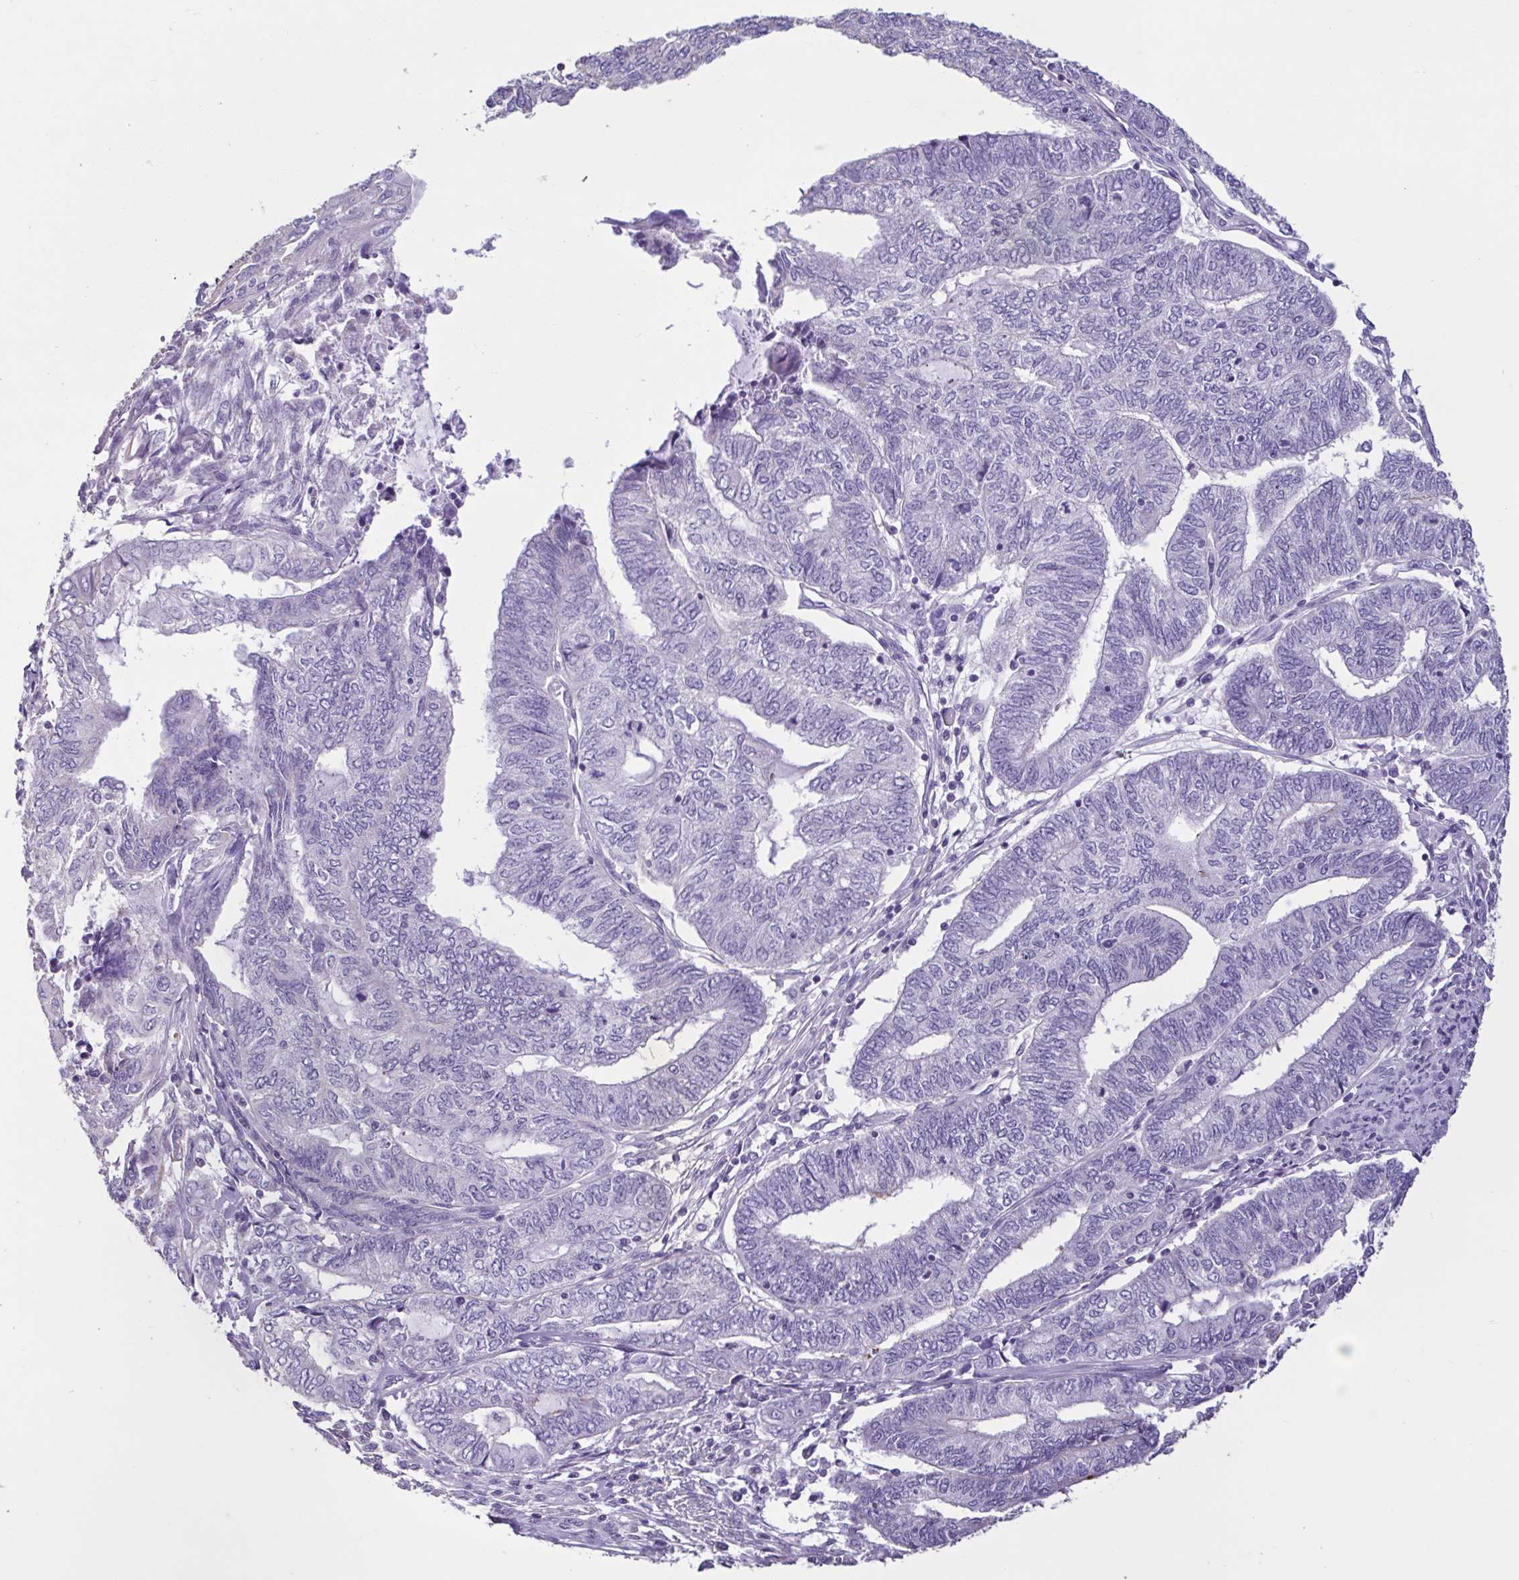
{"staining": {"intensity": "negative", "quantity": "none", "location": "none"}, "tissue": "endometrial cancer", "cell_type": "Tumor cells", "image_type": "cancer", "snomed": [{"axis": "morphology", "description": "Adenocarcinoma, NOS"}, {"axis": "topography", "description": "Uterus"}, {"axis": "topography", "description": "Endometrium"}], "caption": "Histopathology image shows no protein positivity in tumor cells of endometrial cancer tissue.", "gene": "PLA2G4E", "patient": {"sex": "female", "age": 70}}